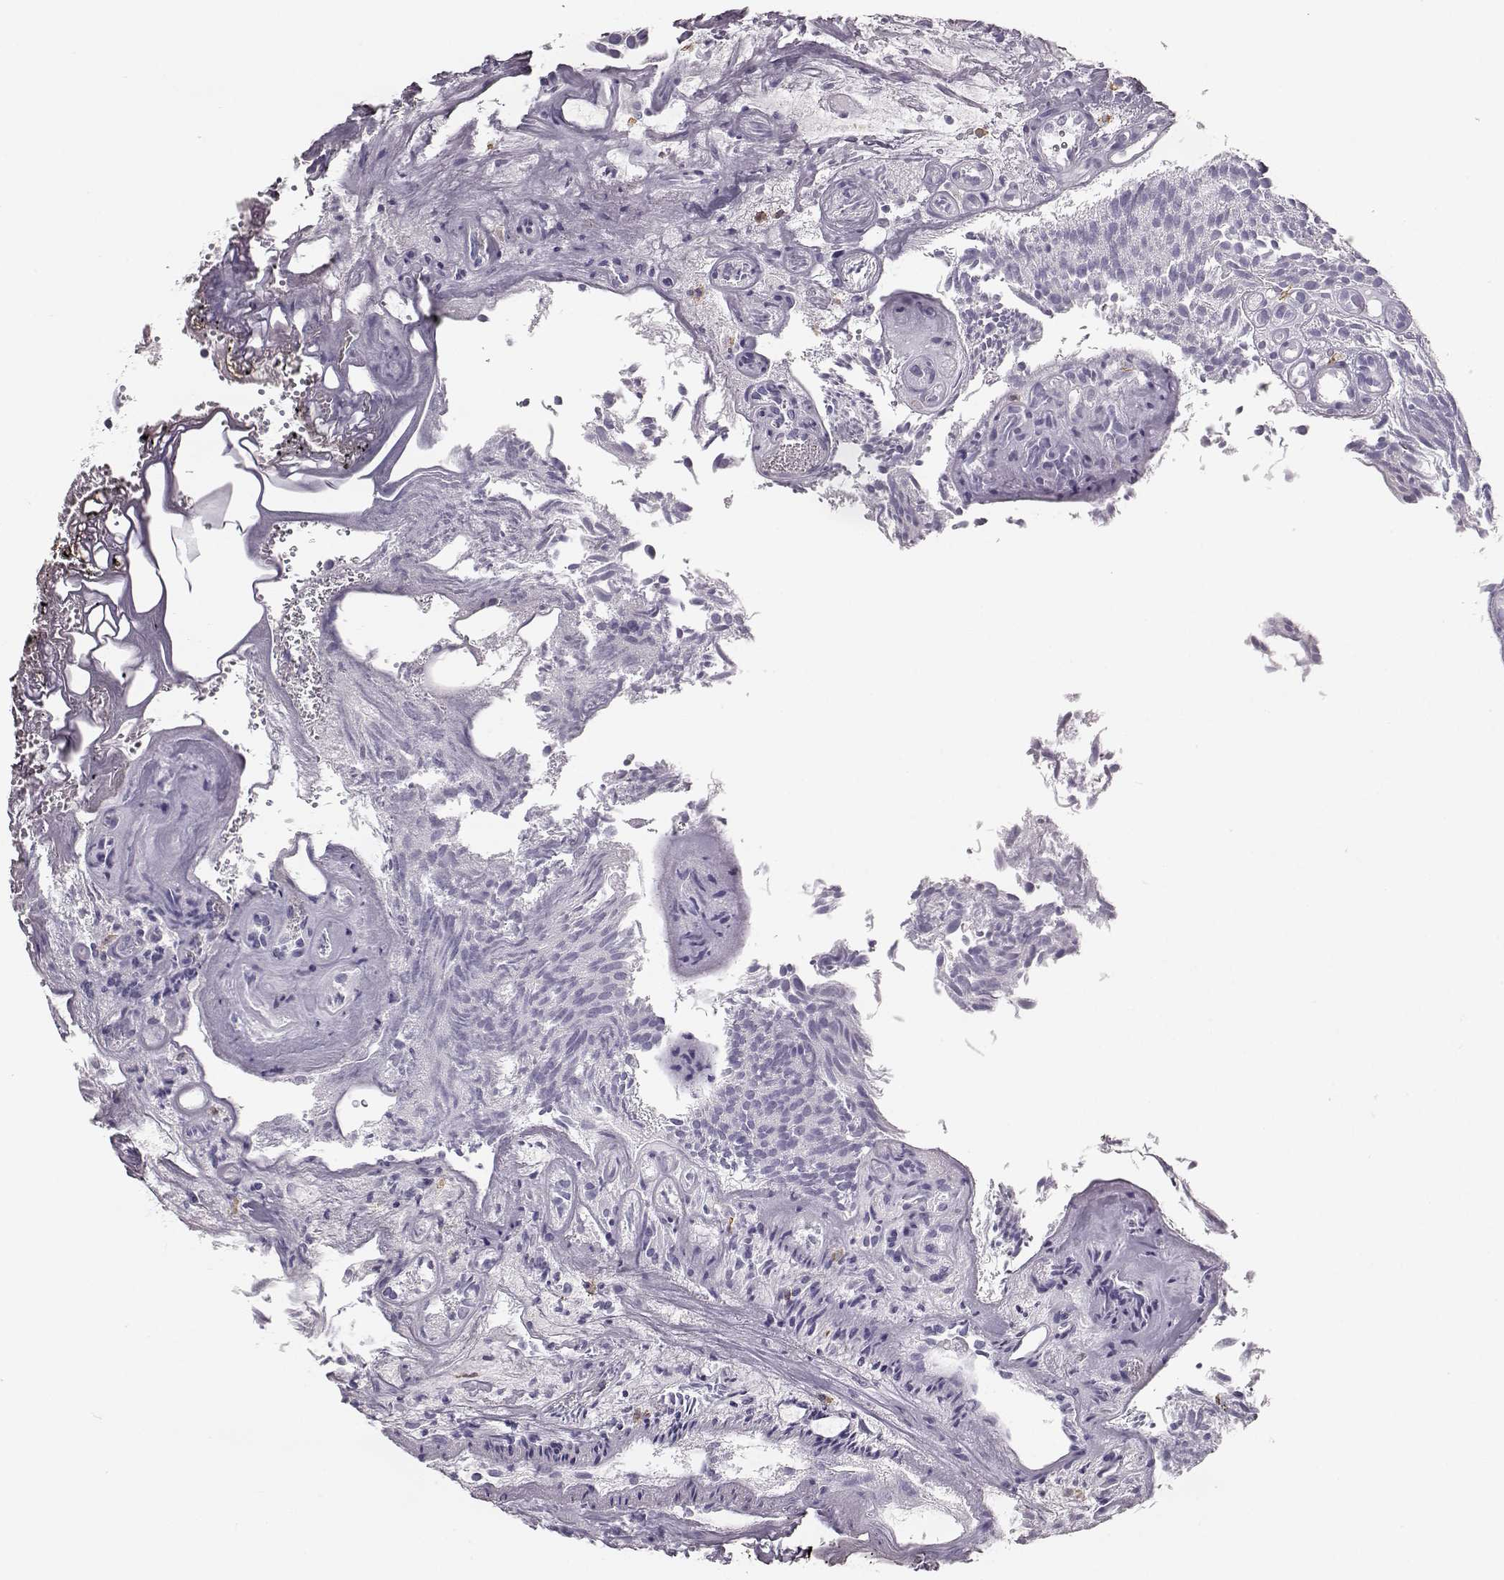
{"staining": {"intensity": "negative", "quantity": "none", "location": "none"}, "tissue": "urothelial cancer", "cell_type": "Tumor cells", "image_type": "cancer", "snomed": [{"axis": "morphology", "description": "Urothelial carcinoma, Low grade"}, {"axis": "topography", "description": "Urinary bladder"}], "caption": "Urothelial carcinoma (low-grade) was stained to show a protein in brown. There is no significant positivity in tumor cells. Nuclei are stained in blue.", "gene": "NPTXR", "patient": {"sex": "female", "age": 87}}